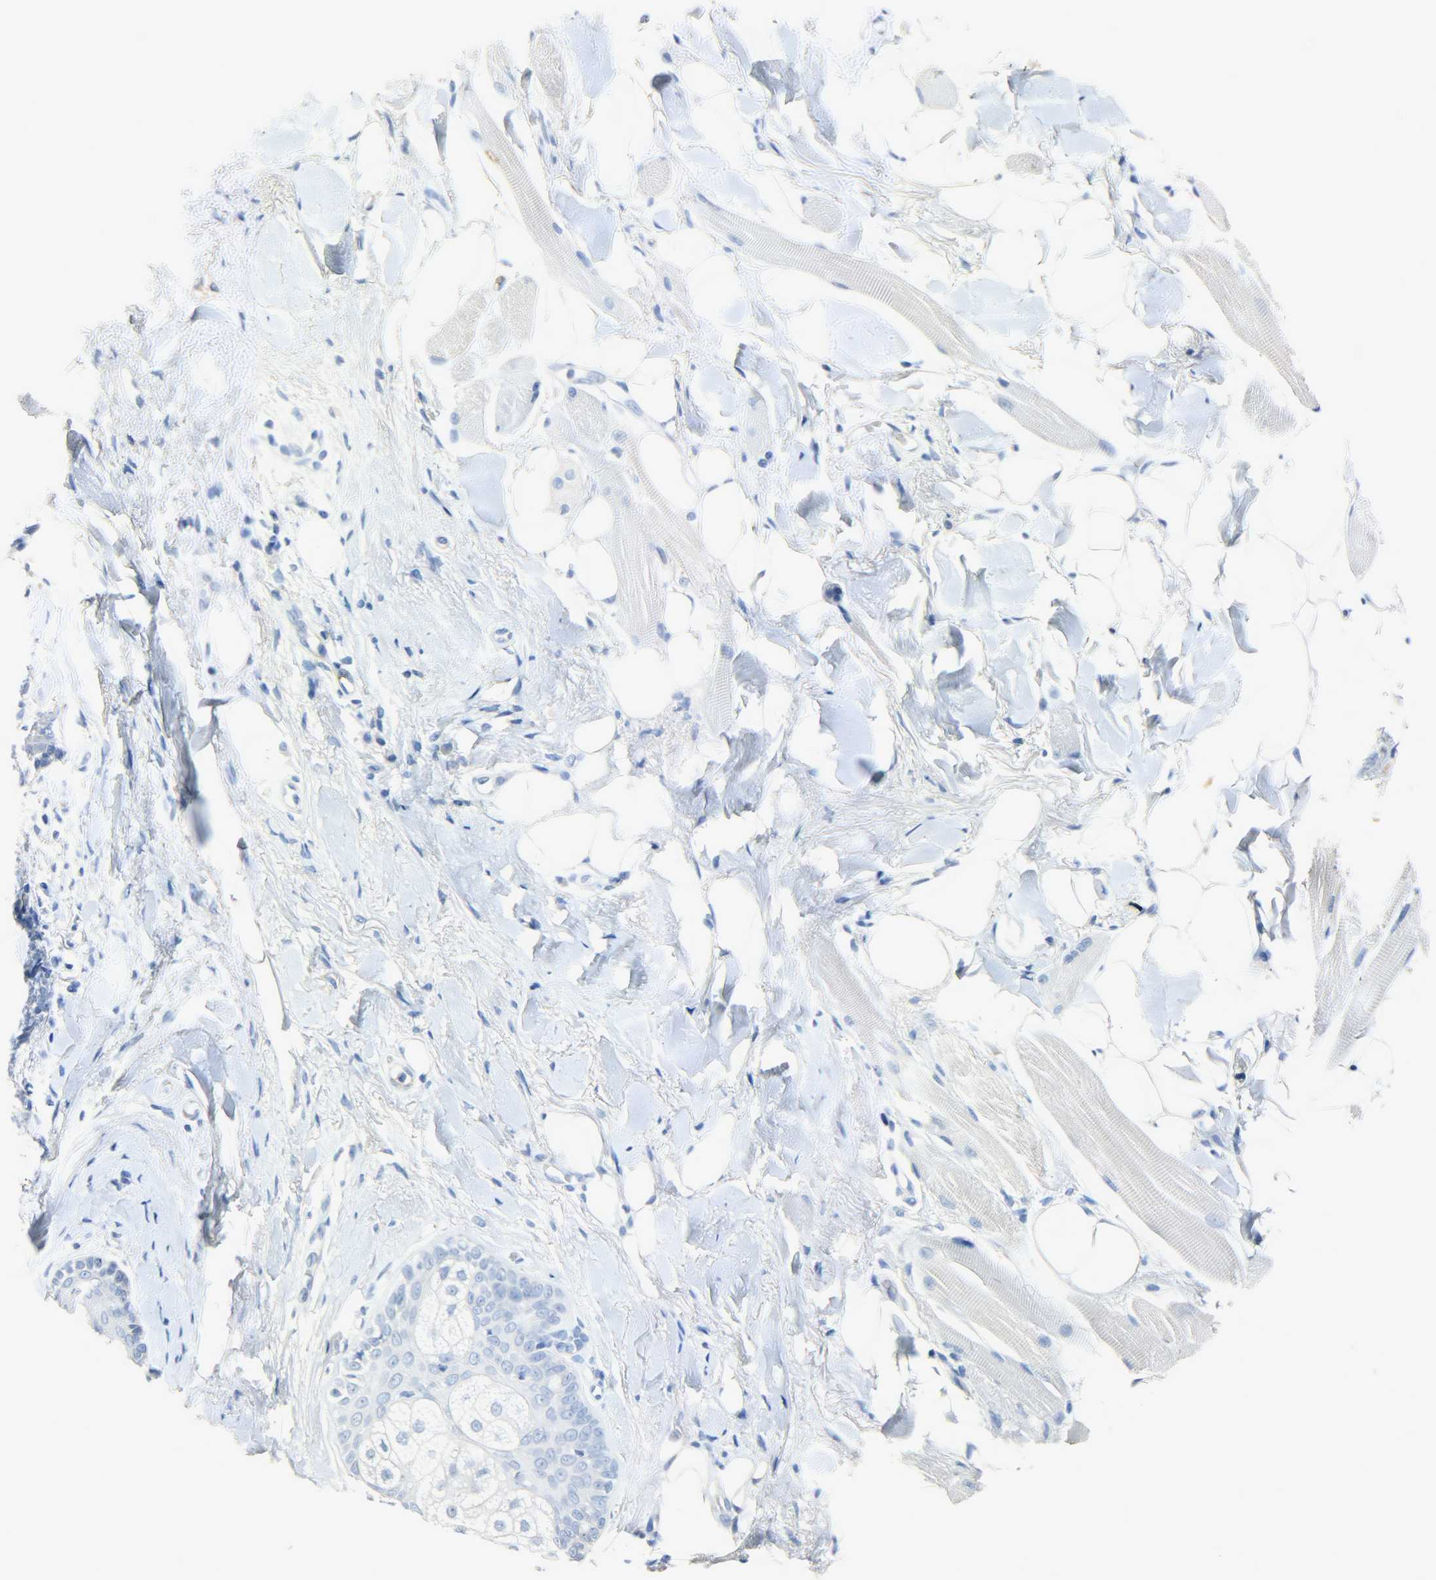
{"staining": {"intensity": "negative", "quantity": "none", "location": "none"}, "tissue": "skin cancer", "cell_type": "Tumor cells", "image_type": "cancer", "snomed": [{"axis": "morphology", "description": "Normal tissue, NOS"}, {"axis": "morphology", "description": "Basal cell carcinoma"}, {"axis": "topography", "description": "Skin"}], "caption": "High magnification brightfield microscopy of skin basal cell carcinoma stained with DAB (3,3'-diaminobenzidine) (brown) and counterstained with hematoxylin (blue): tumor cells show no significant staining.", "gene": "CRP", "patient": {"sex": "female", "age": 69}}